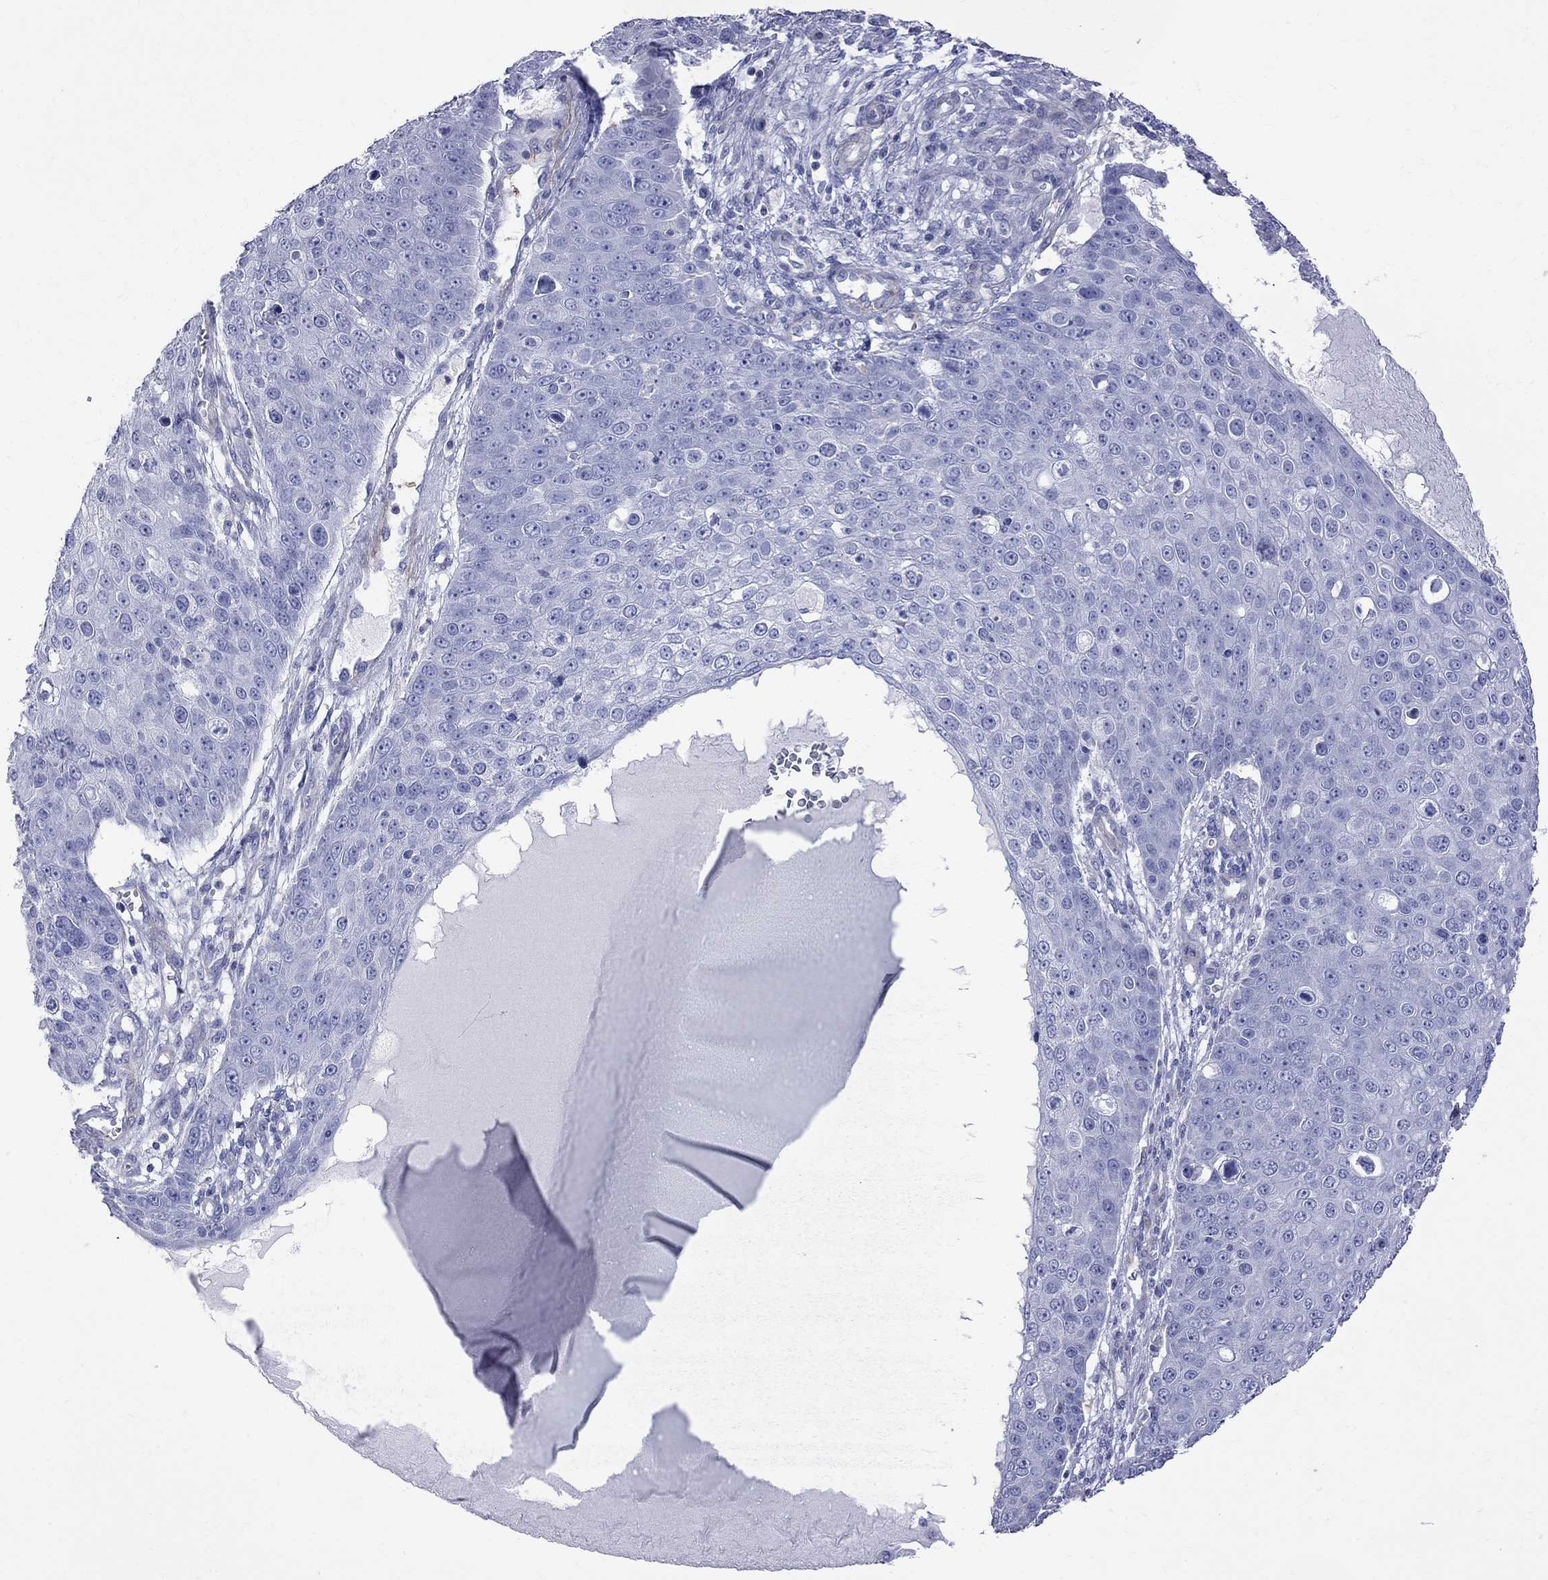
{"staining": {"intensity": "negative", "quantity": "none", "location": "none"}, "tissue": "skin cancer", "cell_type": "Tumor cells", "image_type": "cancer", "snomed": [{"axis": "morphology", "description": "Squamous cell carcinoma, NOS"}, {"axis": "topography", "description": "Skin"}], "caption": "This is an immunohistochemistry micrograph of human skin cancer (squamous cell carcinoma). There is no positivity in tumor cells.", "gene": "S100A3", "patient": {"sex": "male", "age": 71}}